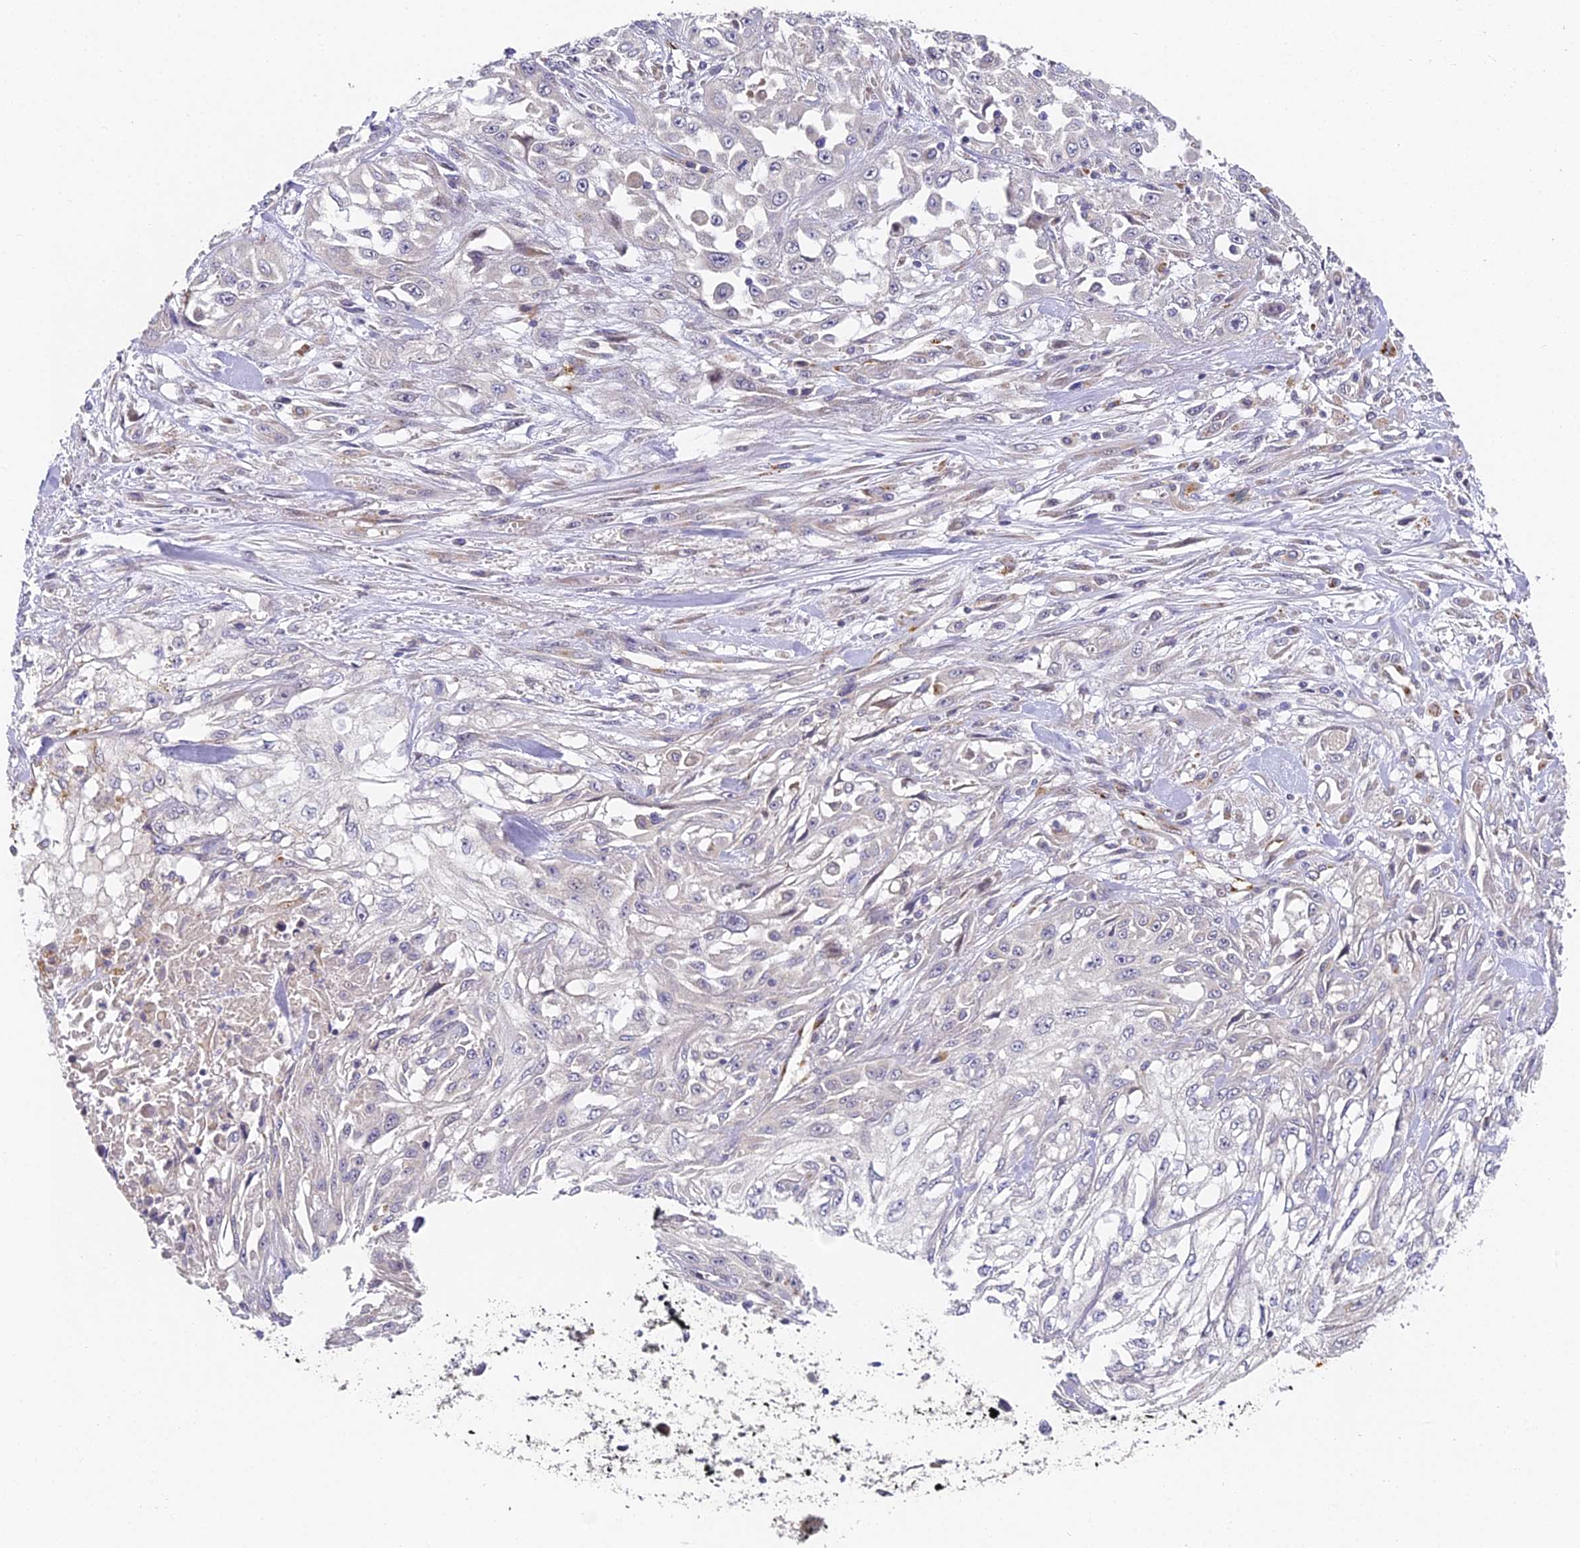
{"staining": {"intensity": "negative", "quantity": "none", "location": "none"}, "tissue": "skin cancer", "cell_type": "Tumor cells", "image_type": "cancer", "snomed": [{"axis": "morphology", "description": "Squamous cell carcinoma, NOS"}, {"axis": "morphology", "description": "Squamous cell carcinoma, metastatic, NOS"}, {"axis": "topography", "description": "Skin"}, {"axis": "topography", "description": "Lymph node"}], "caption": "High power microscopy image of an IHC image of skin metastatic squamous cell carcinoma, revealing no significant expression in tumor cells.", "gene": "DNAAF10", "patient": {"sex": "male", "age": 75}}